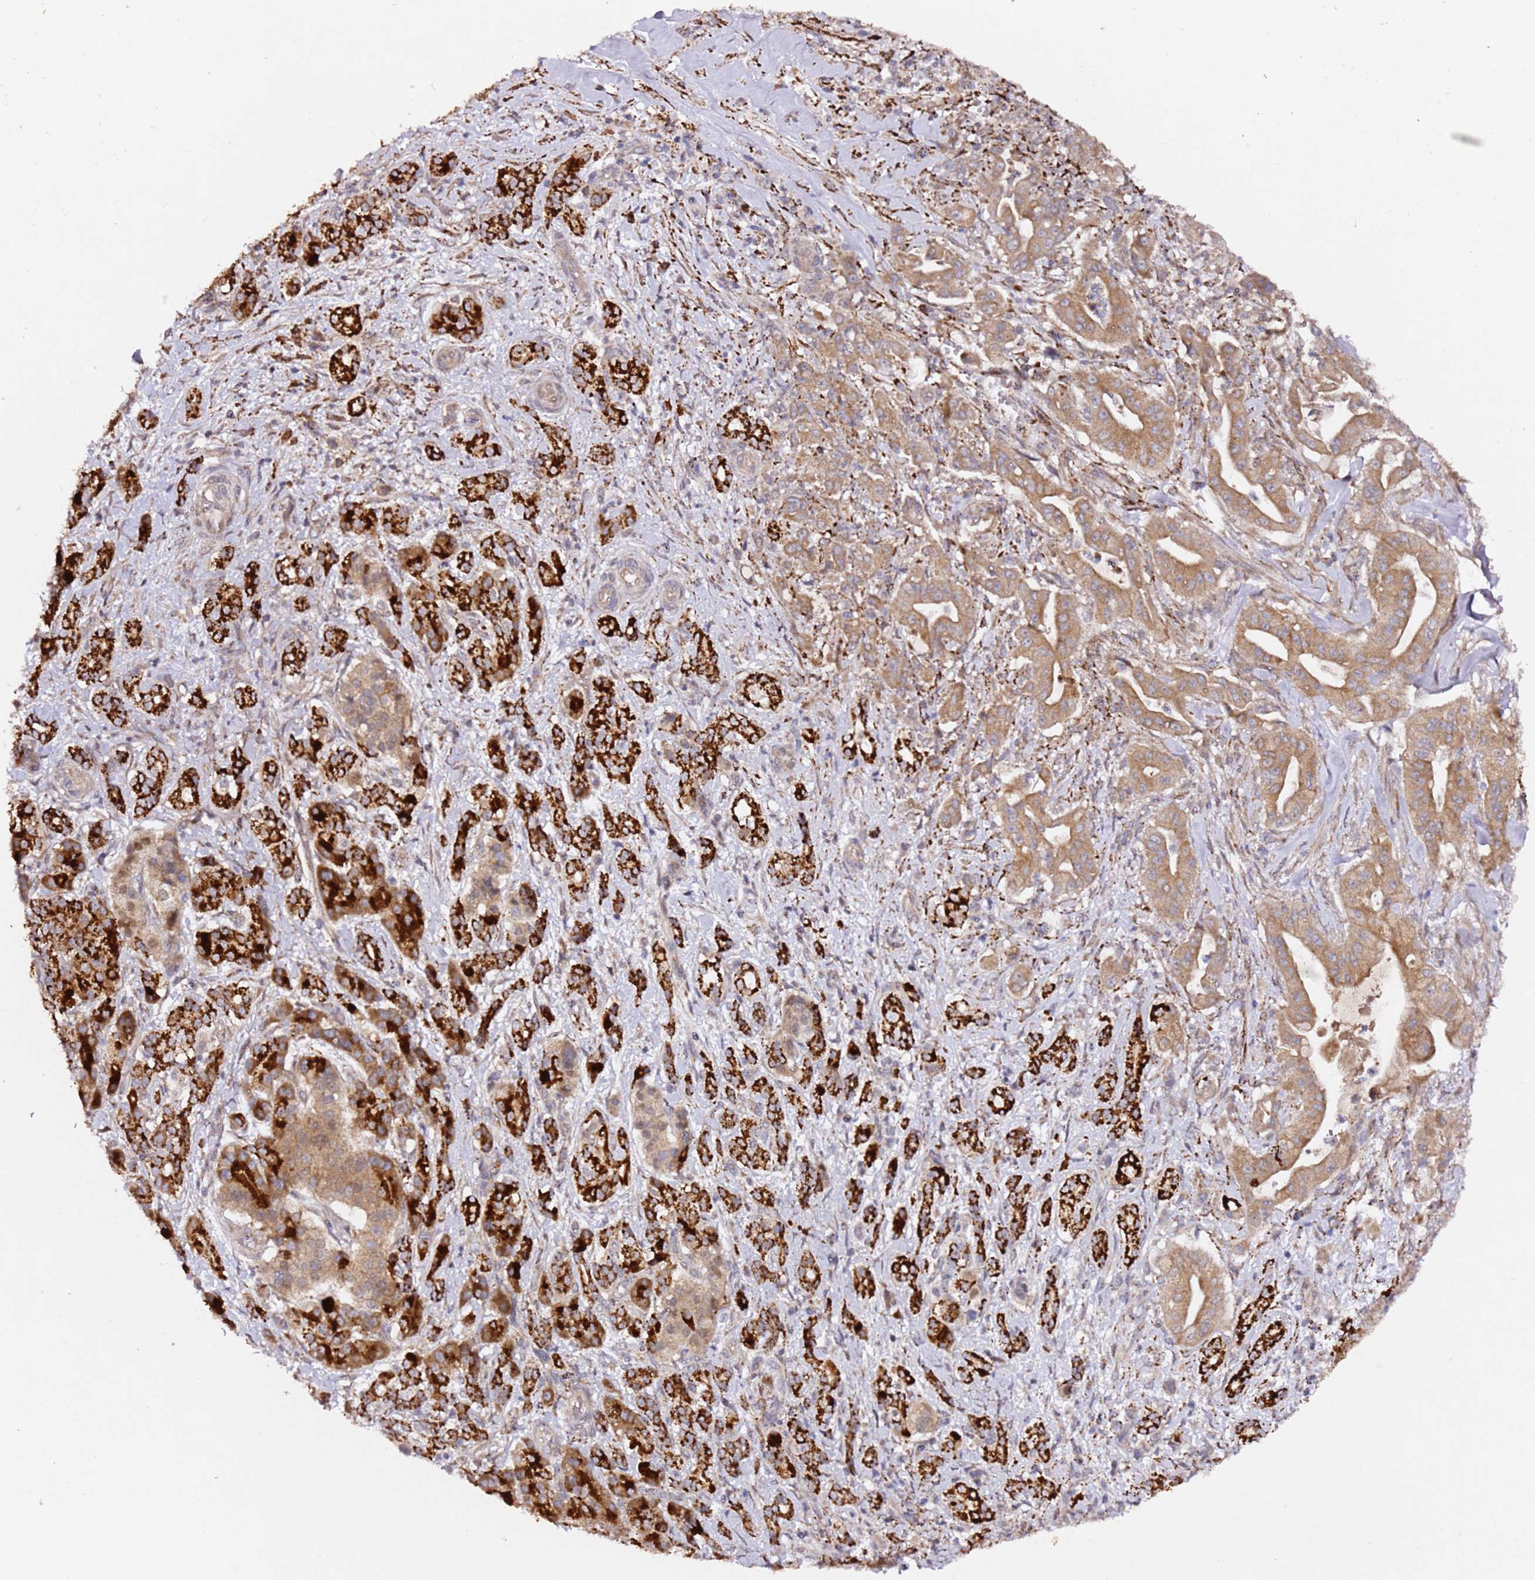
{"staining": {"intensity": "moderate", "quantity": ">75%", "location": "cytoplasmic/membranous"}, "tissue": "pancreatic cancer", "cell_type": "Tumor cells", "image_type": "cancer", "snomed": [{"axis": "morphology", "description": "Adenocarcinoma, NOS"}, {"axis": "topography", "description": "Pancreas"}], "caption": "Tumor cells display medium levels of moderate cytoplasmic/membranous expression in approximately >75% of cells in adenocarcinoma (pancreatic).", "gene": "ALG11", "patient": {"sex": "male", "age": 57}}